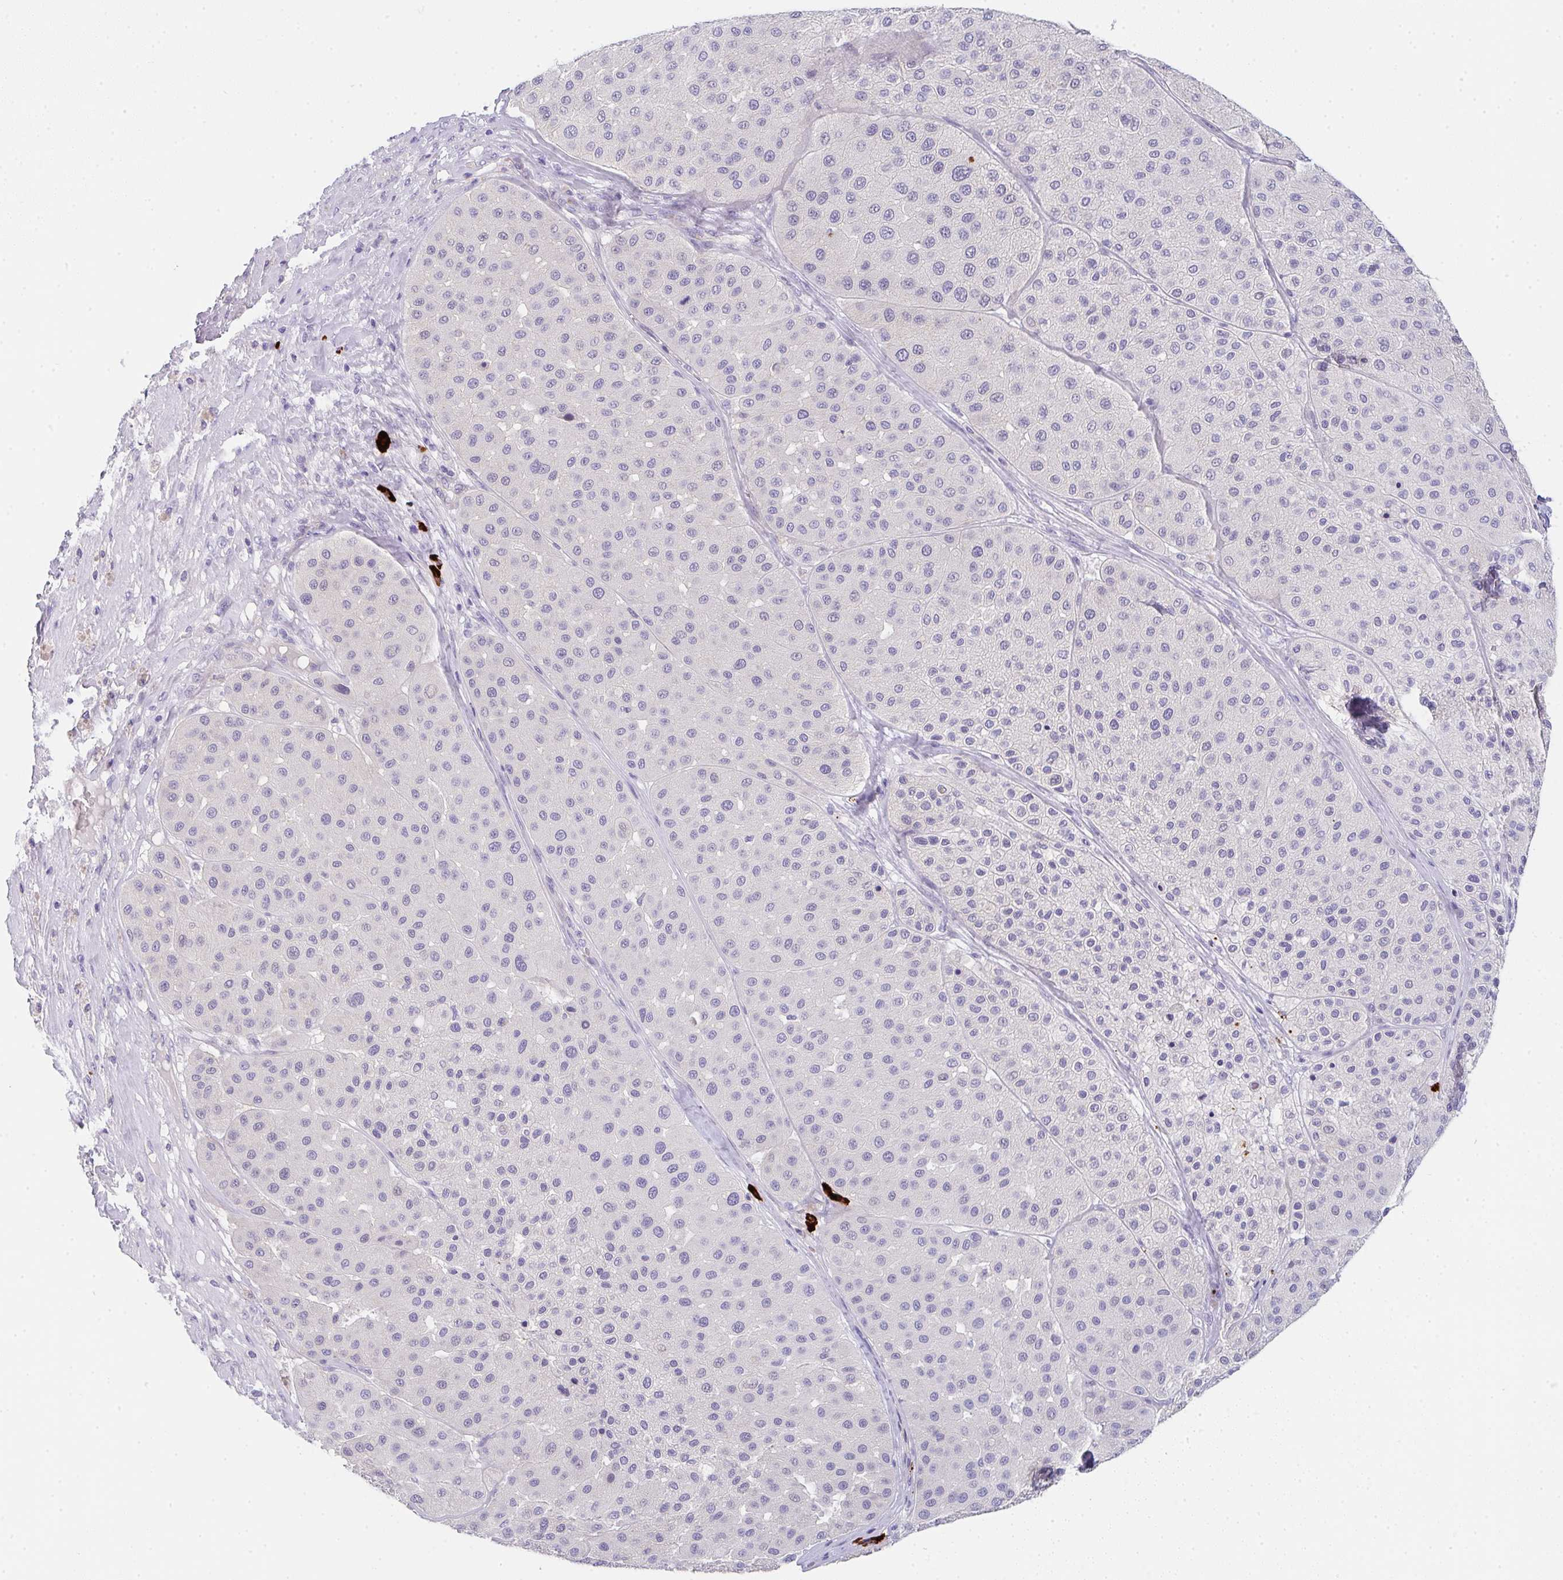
{"staining": {"intensity": "negative", "quantity": "none", "location": "none"}, "tissue": "melanoma", "cell_type": "Tumor cells", "image_type": "cancer", "snomed": [{"axis": "morphology", "description": "Malignant melanoma, Metastatic site"}, {"axis": "topography", "description": "Smooth muscle"}], "caption": "This is an immunohistochemistry (IHC) histopathology image of malignant melanoma (metastatic site). There is no staining in tumor cells.", "gene": "CACNA1S", "patient": {"sex": "male", "age": 41}}